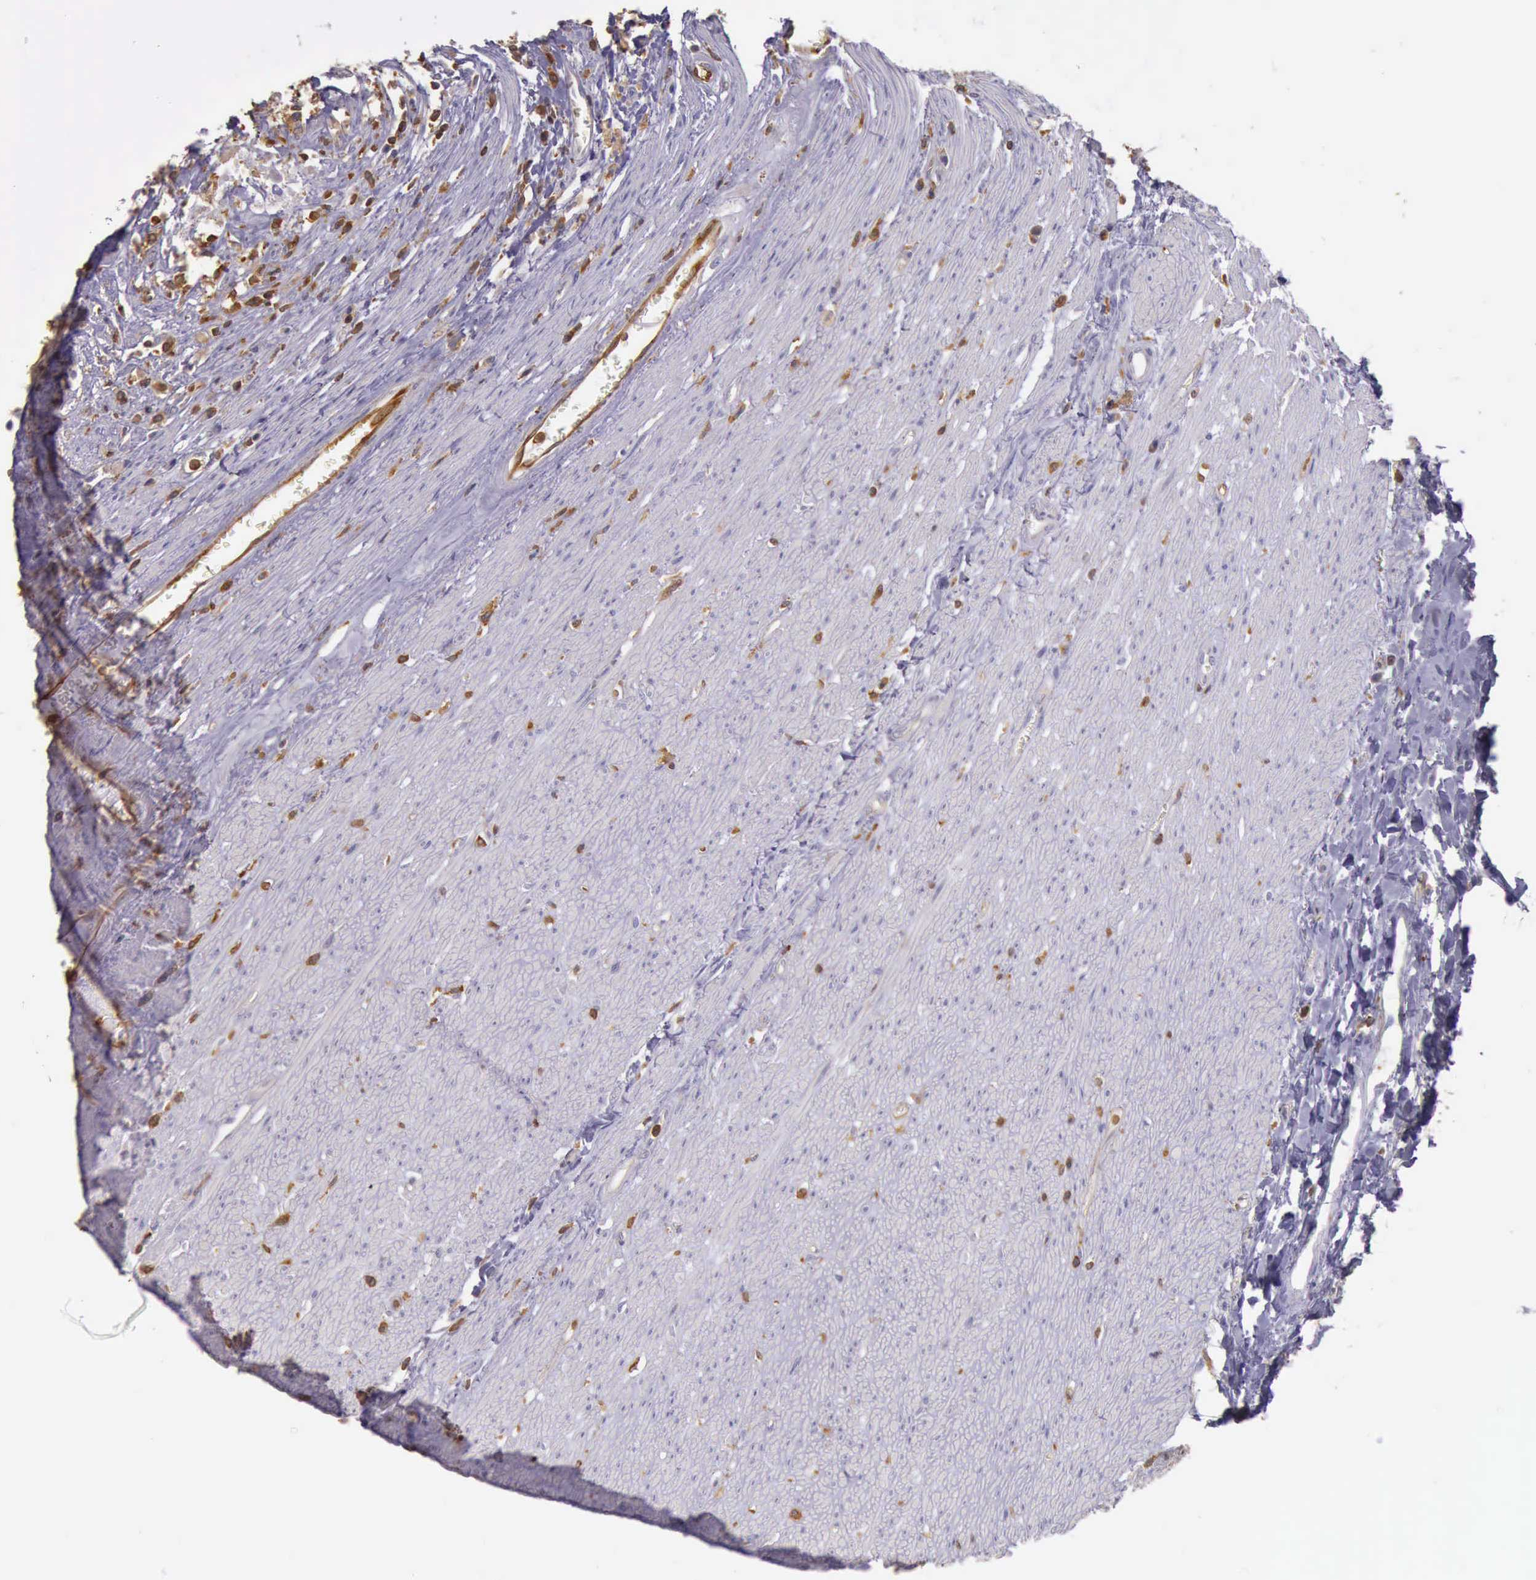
{"staining": {"intensity": "weak", "quantity": "25%-75%", "location": "cytoplasmic/membranous"}, "tissue": "colorectal cancer", "cell_type": "Tumor cells", "image_type": "cancer", "snomed": [{"axis": "morphology", "description": "Adenocarcinoma, NOS"}, {"axis": "topography", "description": "Rectum"}], "caption": "Adenocarcinoma (colorectal) stained for a protein demonstrates weak cytoplasmic/membranous positivity in tumor cells.", "gene": "ARHGAP4", "patient": {"sex": "male", "age": 70}}